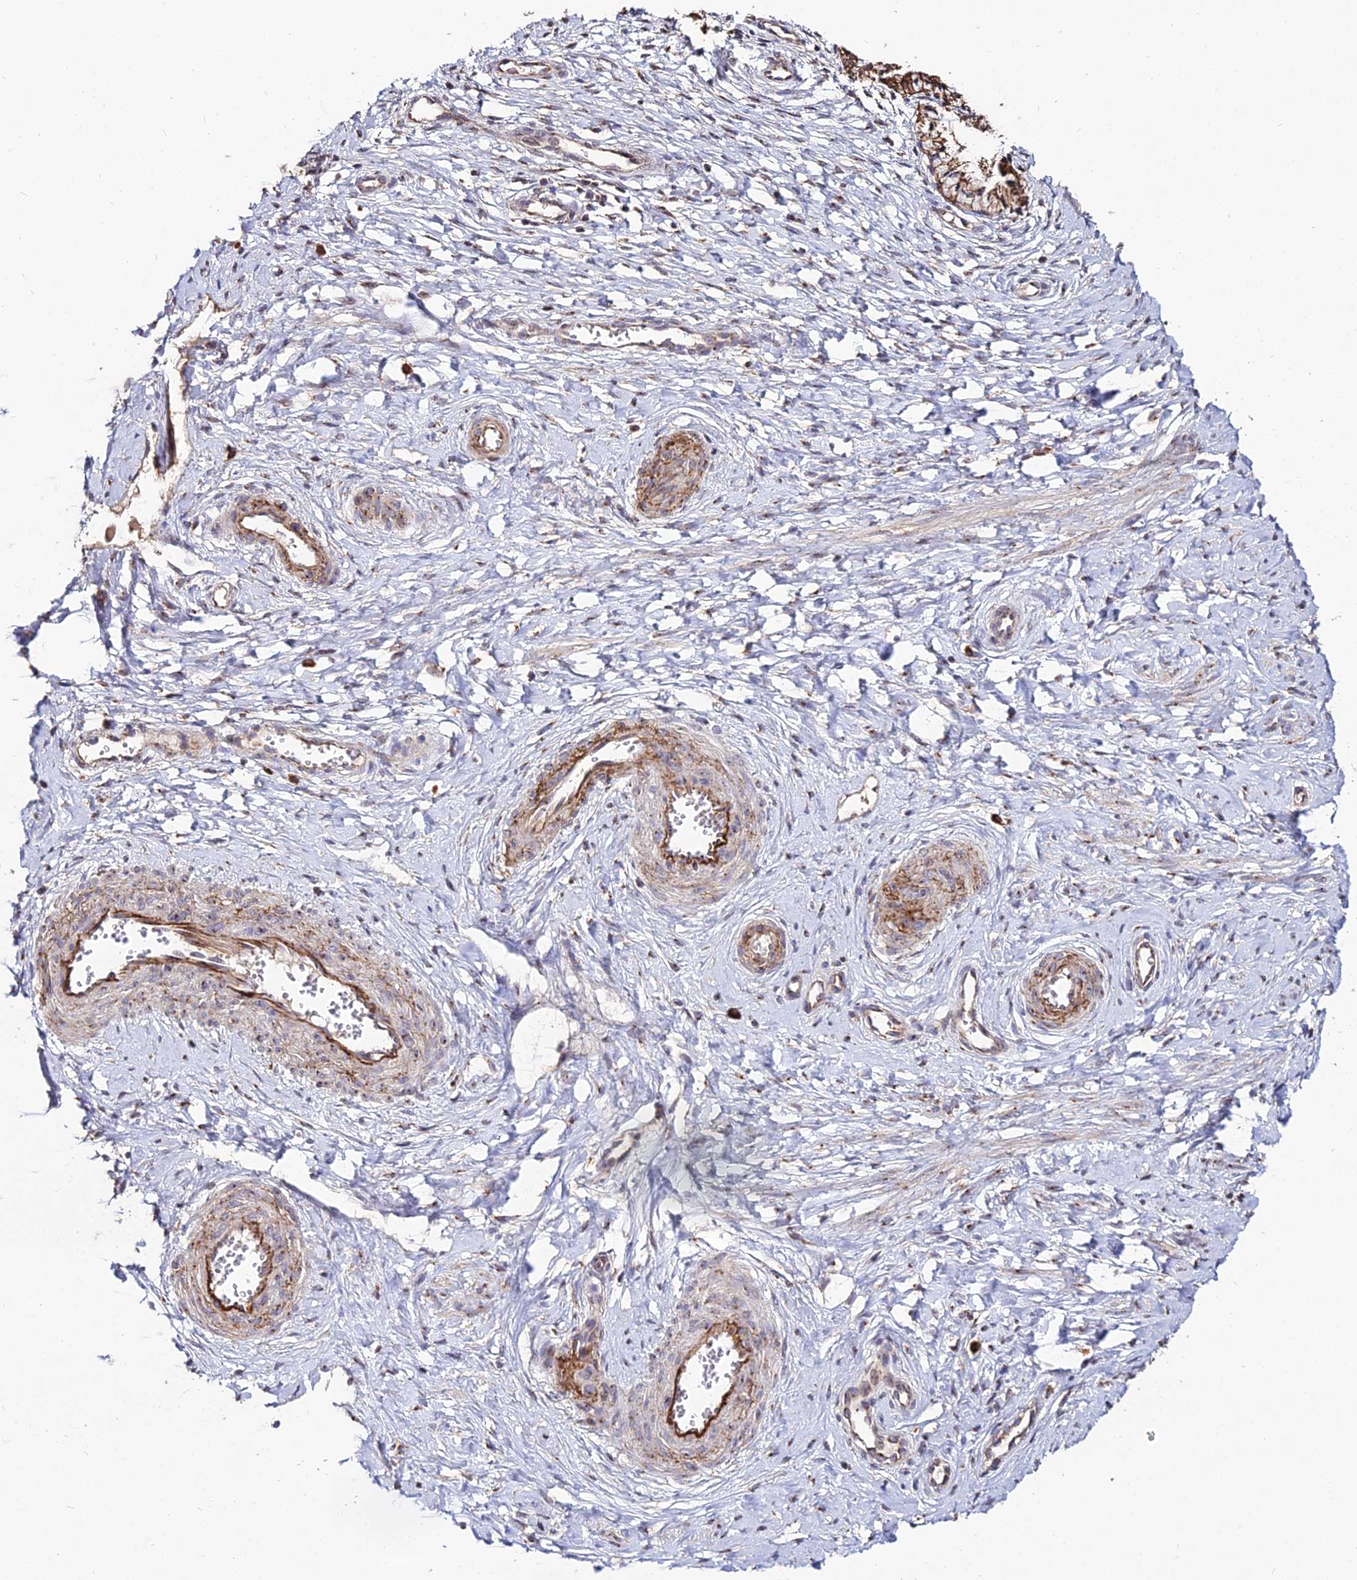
{"staining": {"intensity": "moderate", "quantity": ">75%", "location": "cytoplasmic/membranous"}, "tissue": "cervix", "cell_type": "Glandular cells", "image_type": "normal", "snomed": [{"axis": "morphology", "description": "Normal tissue, NOS"}, {"axis": "topography", "description": "Cervix"}], "caption": "Cervix was stained to show a protein in brown. There is medium levels of moderate cytoplasmic/membranous expression in about >75% of glandular cells. Nuclei are stained in blue.", "gene": "ENSG00000258465", "patient": {"sex": "female", "age": 36}}